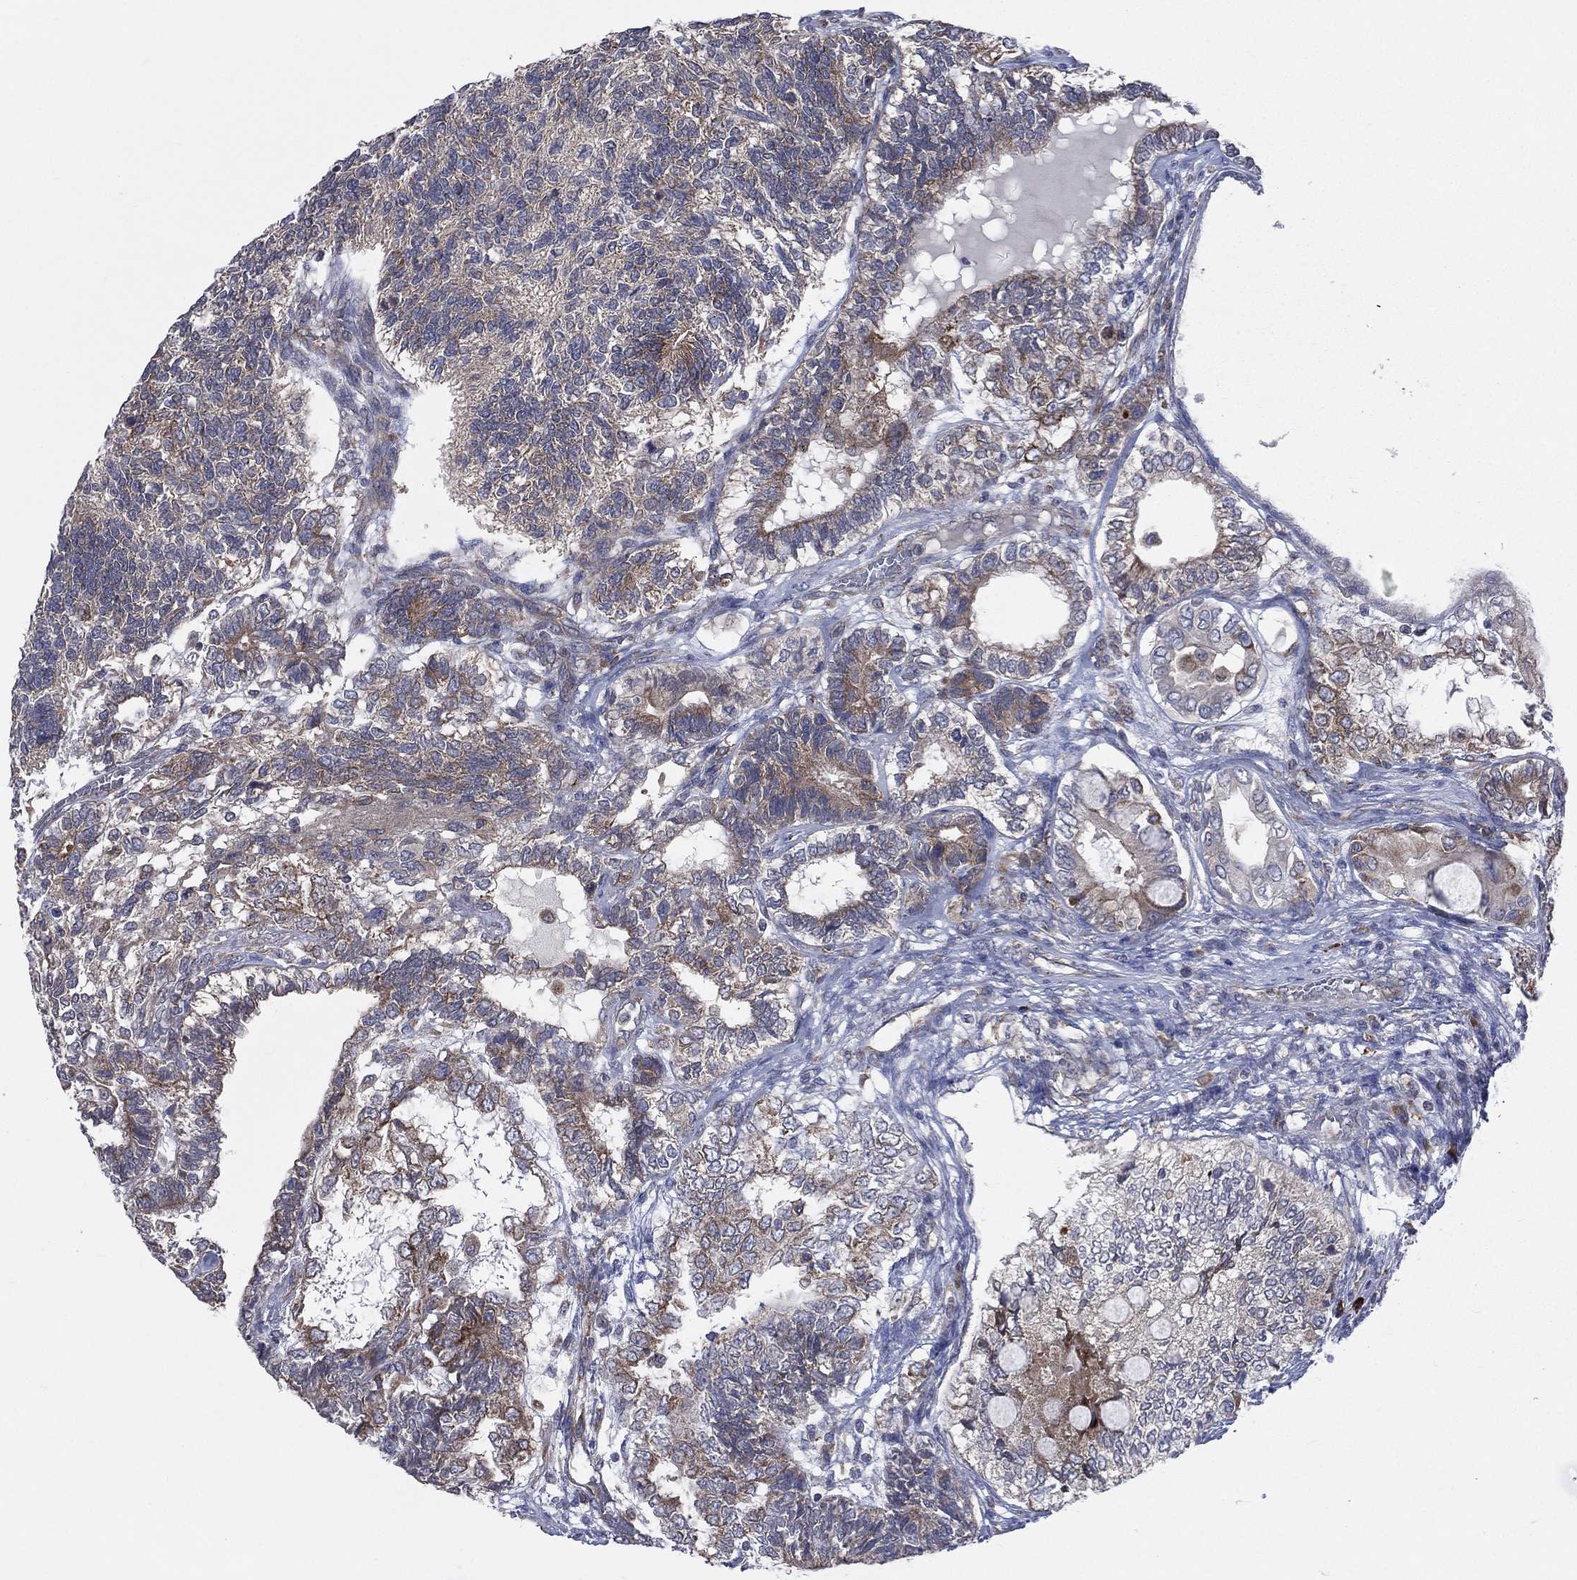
{"staining": {"intensity": "moderate", "quantity": "25%-75%", "location": "cytoplasmic/membranous"}, "tissue": "testis cancer", "cell_type": "Tumor cells", "image_type": "cancer", "snomed": [{"axis": "morphology", "description": "Seminoma, NOS"}, {"axis": "morphology", "description": "Carcinoma, Embryonal, NOS"}, {"axis": "topography", "description": "Testis"}], "caption": "Immunohistochemistry (IHC) (DAB (3,3'-diaminobenzidine)) staining of human testis cancer (embryonal carcinoma) exhibits moderate cytoplasmic/membranous protein positivity in about 25%-75% of tumor cells. (brown staining indicates protein expression, while blue staining denotes nuclei).", "gene": "CCDC159", "patient": {"sex": "male", "age": 41}}